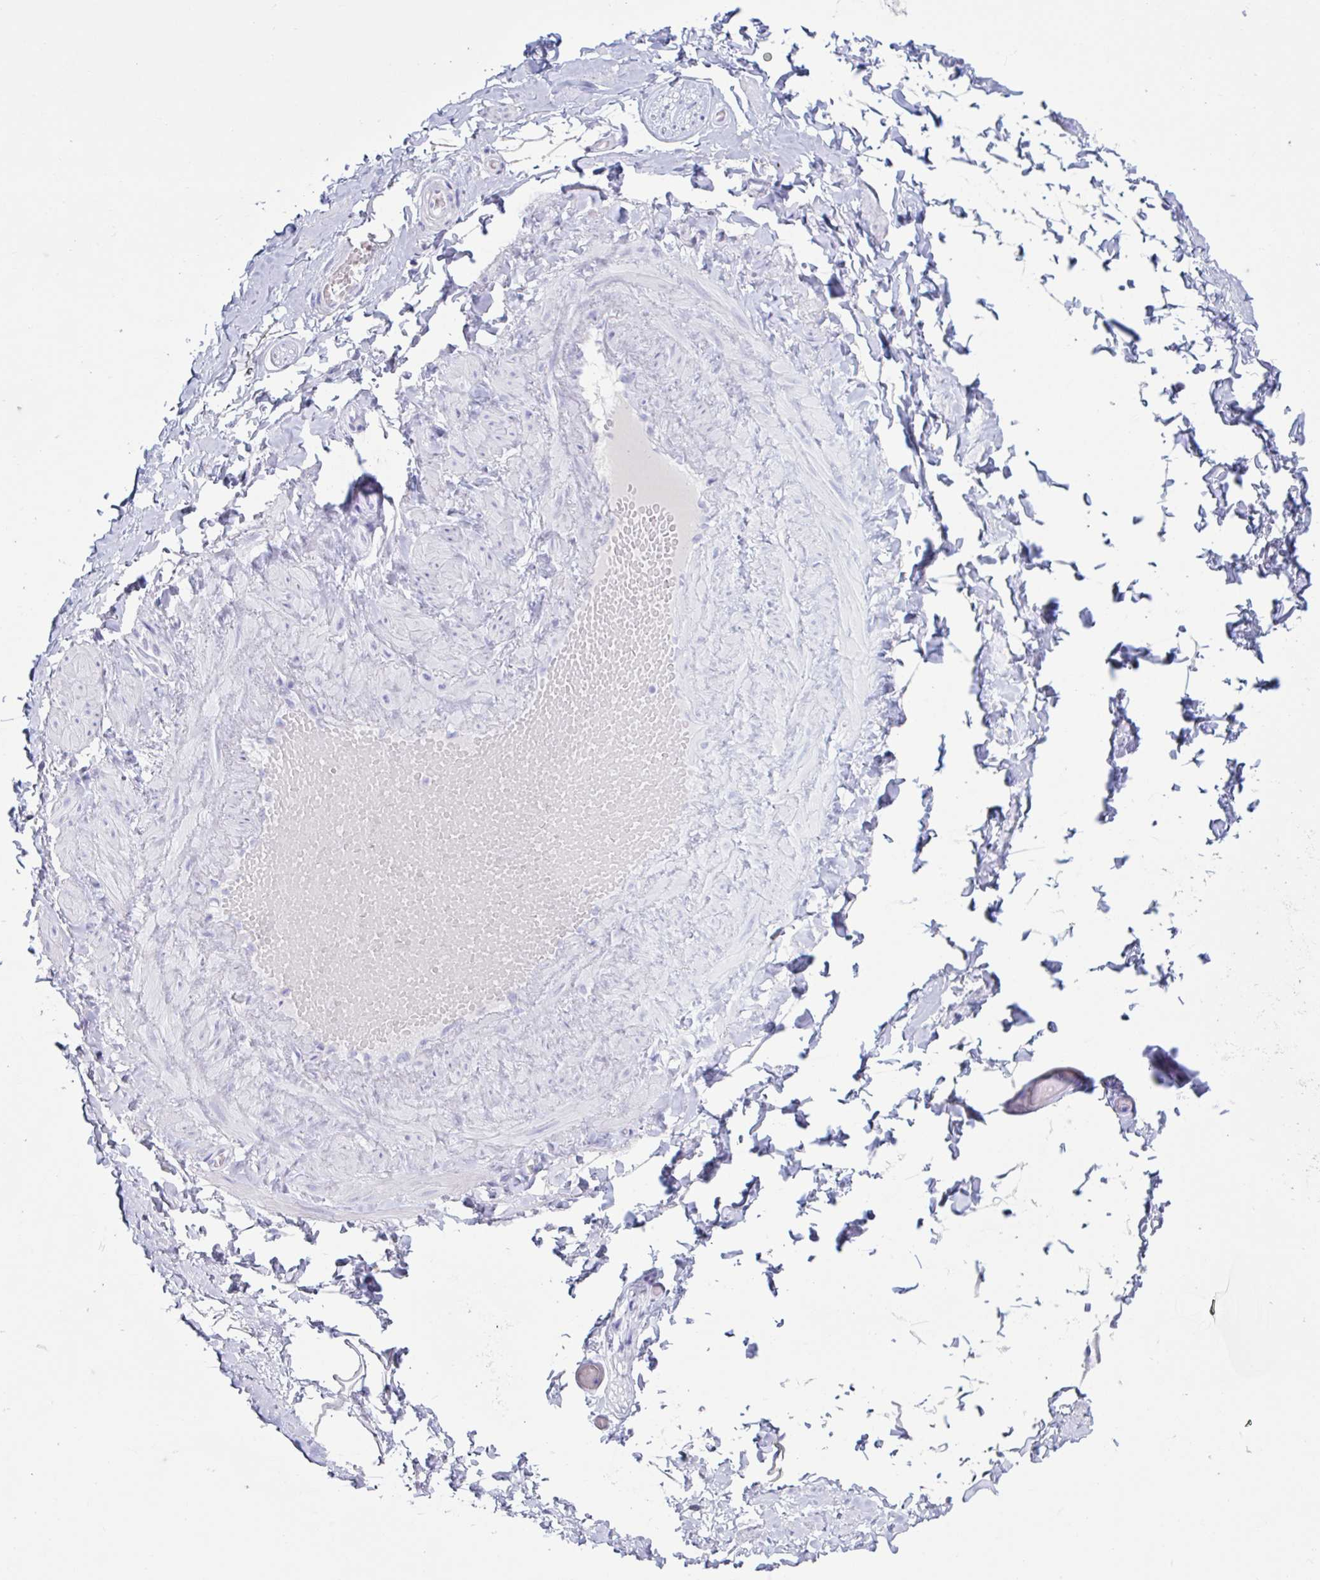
{"staining": {"intensity": "negative", "quantity": "none", "location": "none"}, "tissue": "soft tissue", "cell_type": "Fibroblasts", "image_type": "normal", "snomed": [{"axis": "morphology", "description": "Normal tissue, NOS"}, {"axis": "topography", "description": "Soft tissue"}, {"axis": "topography", "description": "Adipose tissue"}, {"axis": "topography", "description": "Vascular tissue"}, {"axis": "topography", "description": "Peripheral nerve tissue"}], "caption": "A micrograph of soft tissue stained for a protein demonstrates no brown staining in fibroblasts. (DAB (3,3'-diaminobenzidine) IHC with hematoxylin counter stain).", "gene": "MRGPRG", "patient": {"sex": "male", "age": 29}}